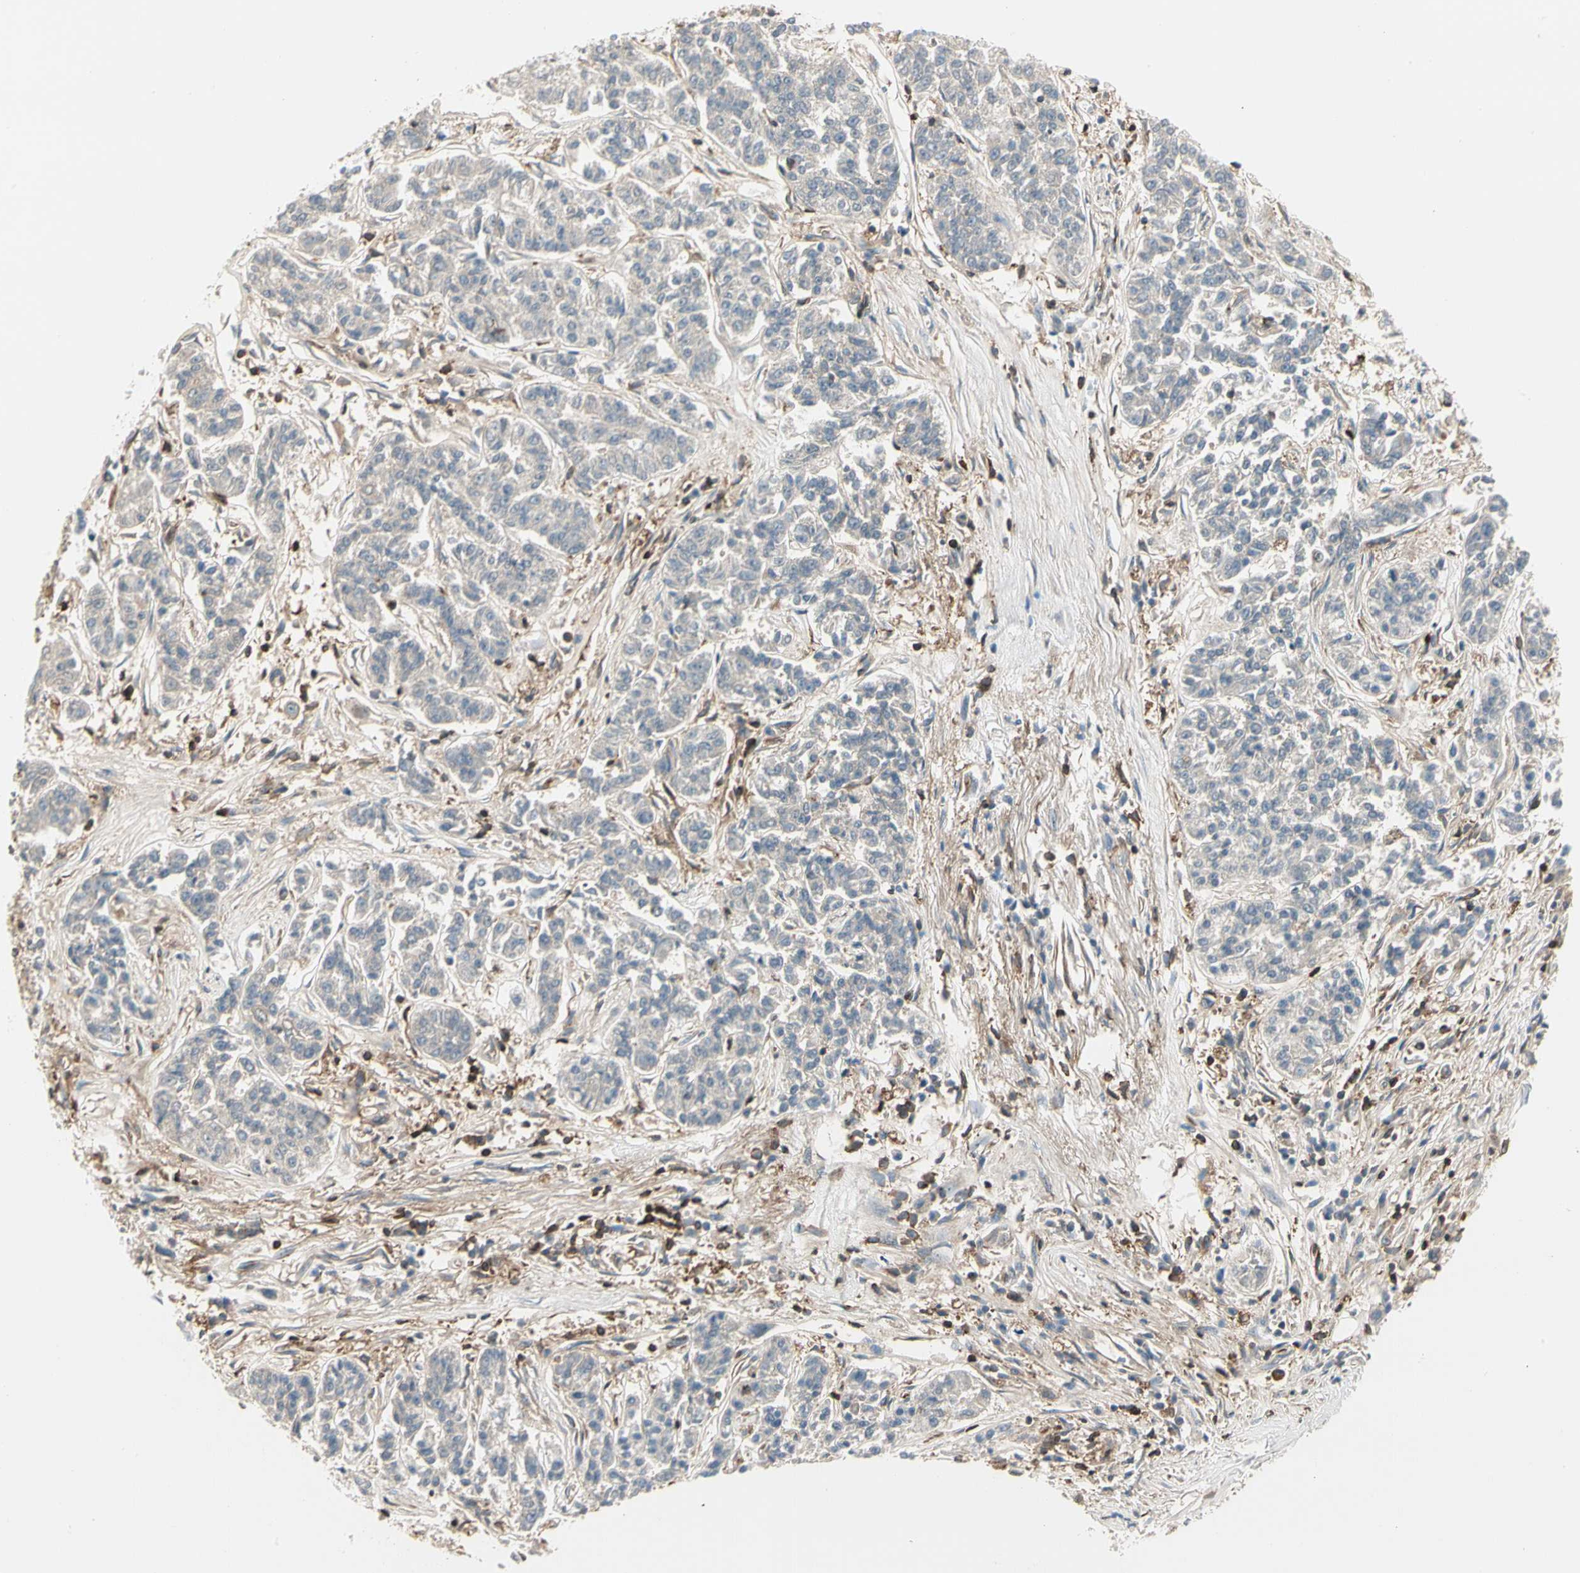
{"staining": {"intensity": "weak", "quantity": "<25%", "location": "cytoplasmic/membranous"}, "tissue": "lung cancer", "cell_type": "Tumor cells", "image_type": "cancer", "snomed": [{"axis": "morphology", "description": "Adenocarcinoma, NOS"}, {"axis": "topography", "description": "Lung"}], "caption": "Immunohistochemistry (IHC) of lung adenocarcinoma demonstrates no expression in tumor cells.", "gene": "CAPZA2", "patient": {"sex": "male", "age": 84}}